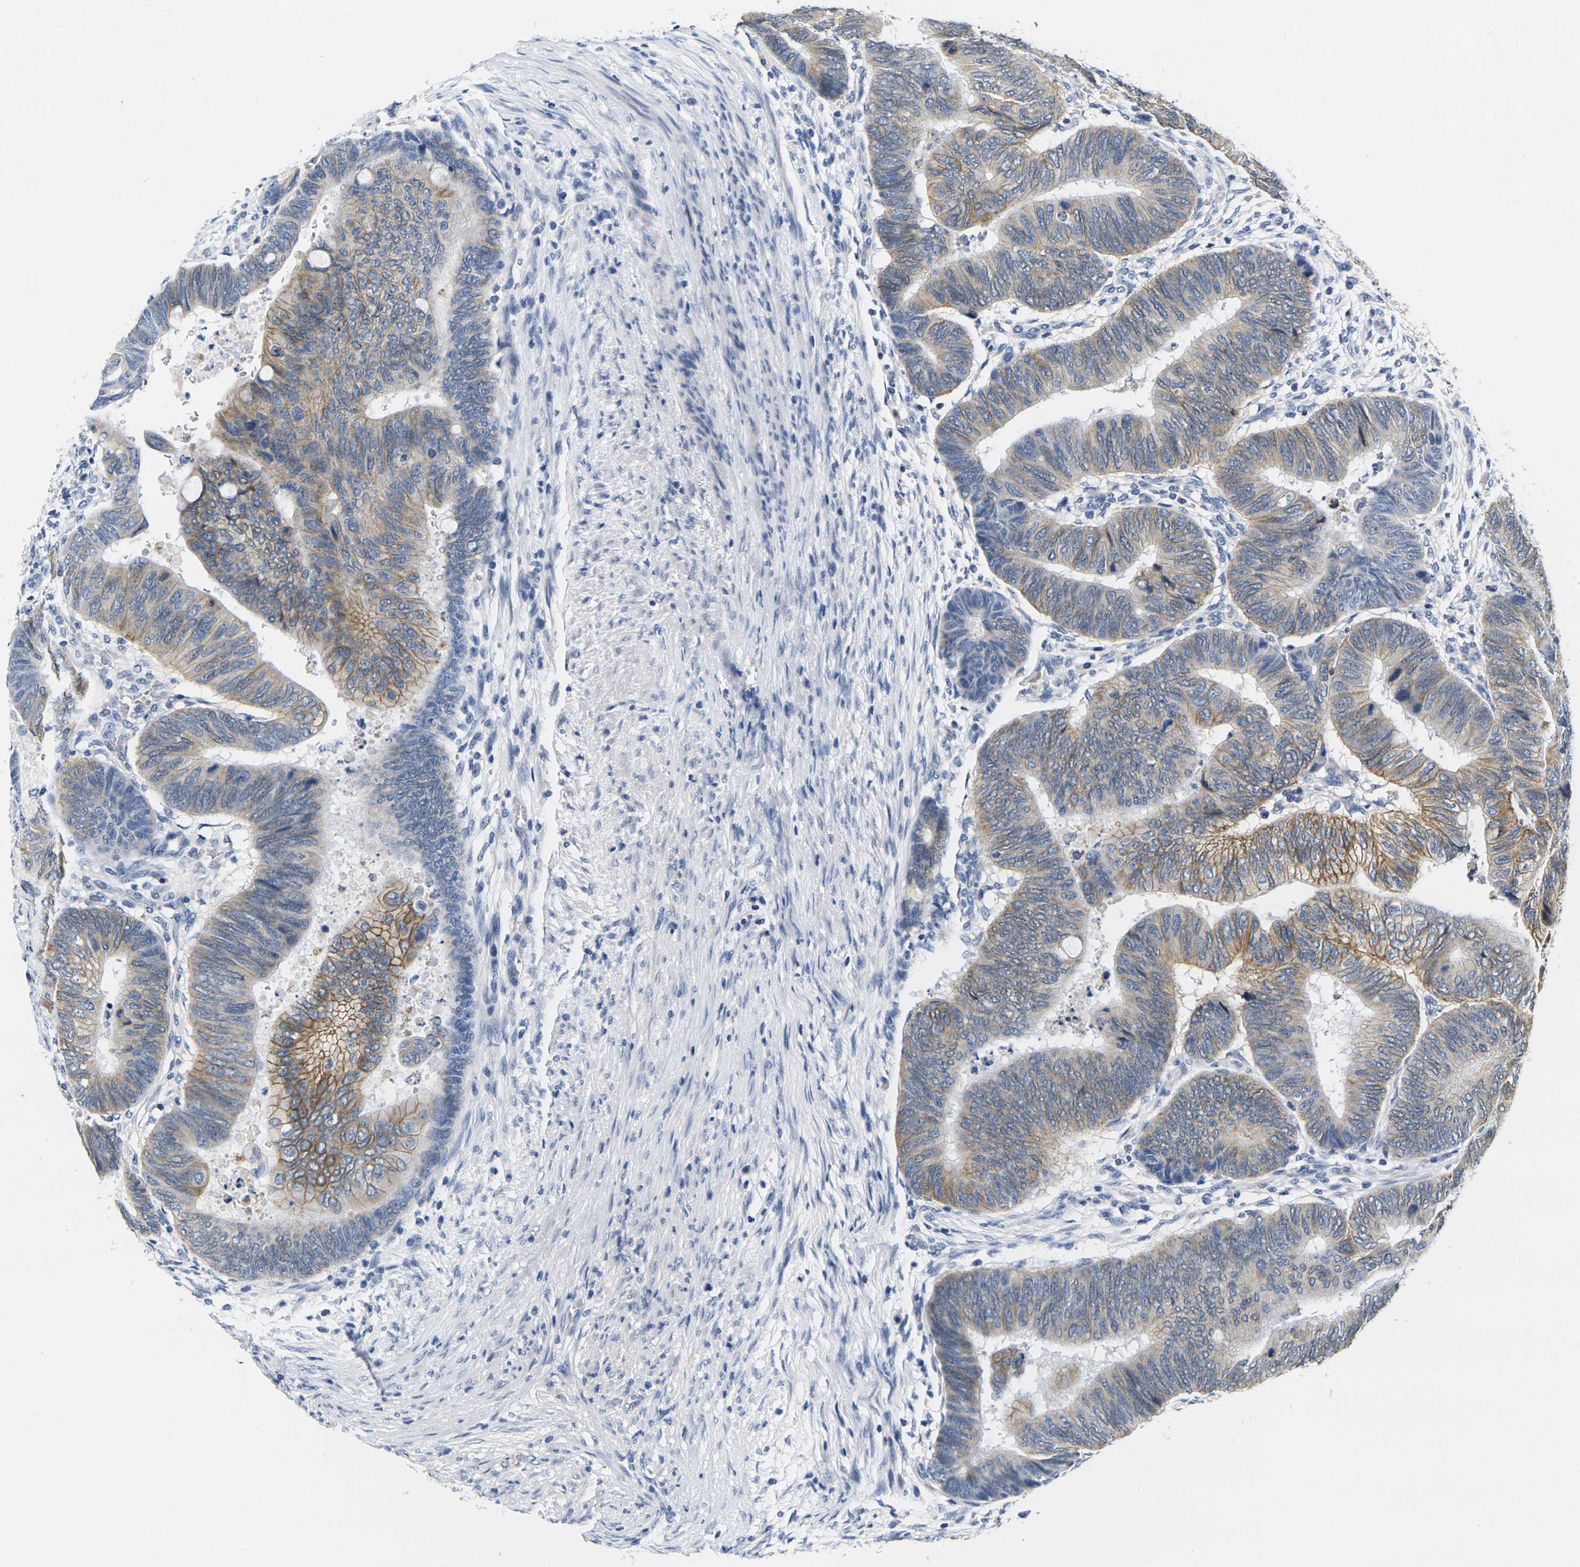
{"staining": {"intensity": "moderate", "quantity": "25%-75%", "location": "cytoplasmic/membranous"}, "tissue": "colorectal cancer", "cell_type": "Tumor cells", "image_type": "cancer", "snomed": [{"axis": "morphology", "description": "Normal tissue, NOS"}, {"axis": "morphology", "description": "Adenocarcinoma, NOS"}, {"axis": "topography", "description": "Rectum"}, {"axis": "topography", "description": "Peripheral nerve tissue"}], "caption": "The immunohistochemical stain labels moderate cytoplasmic/membranous positivity in tumor cells of colorectal cancer (adenocarcinoma) tissue.", "gene": "NOCT", "patient": {"sex": "male", "age": 92}}